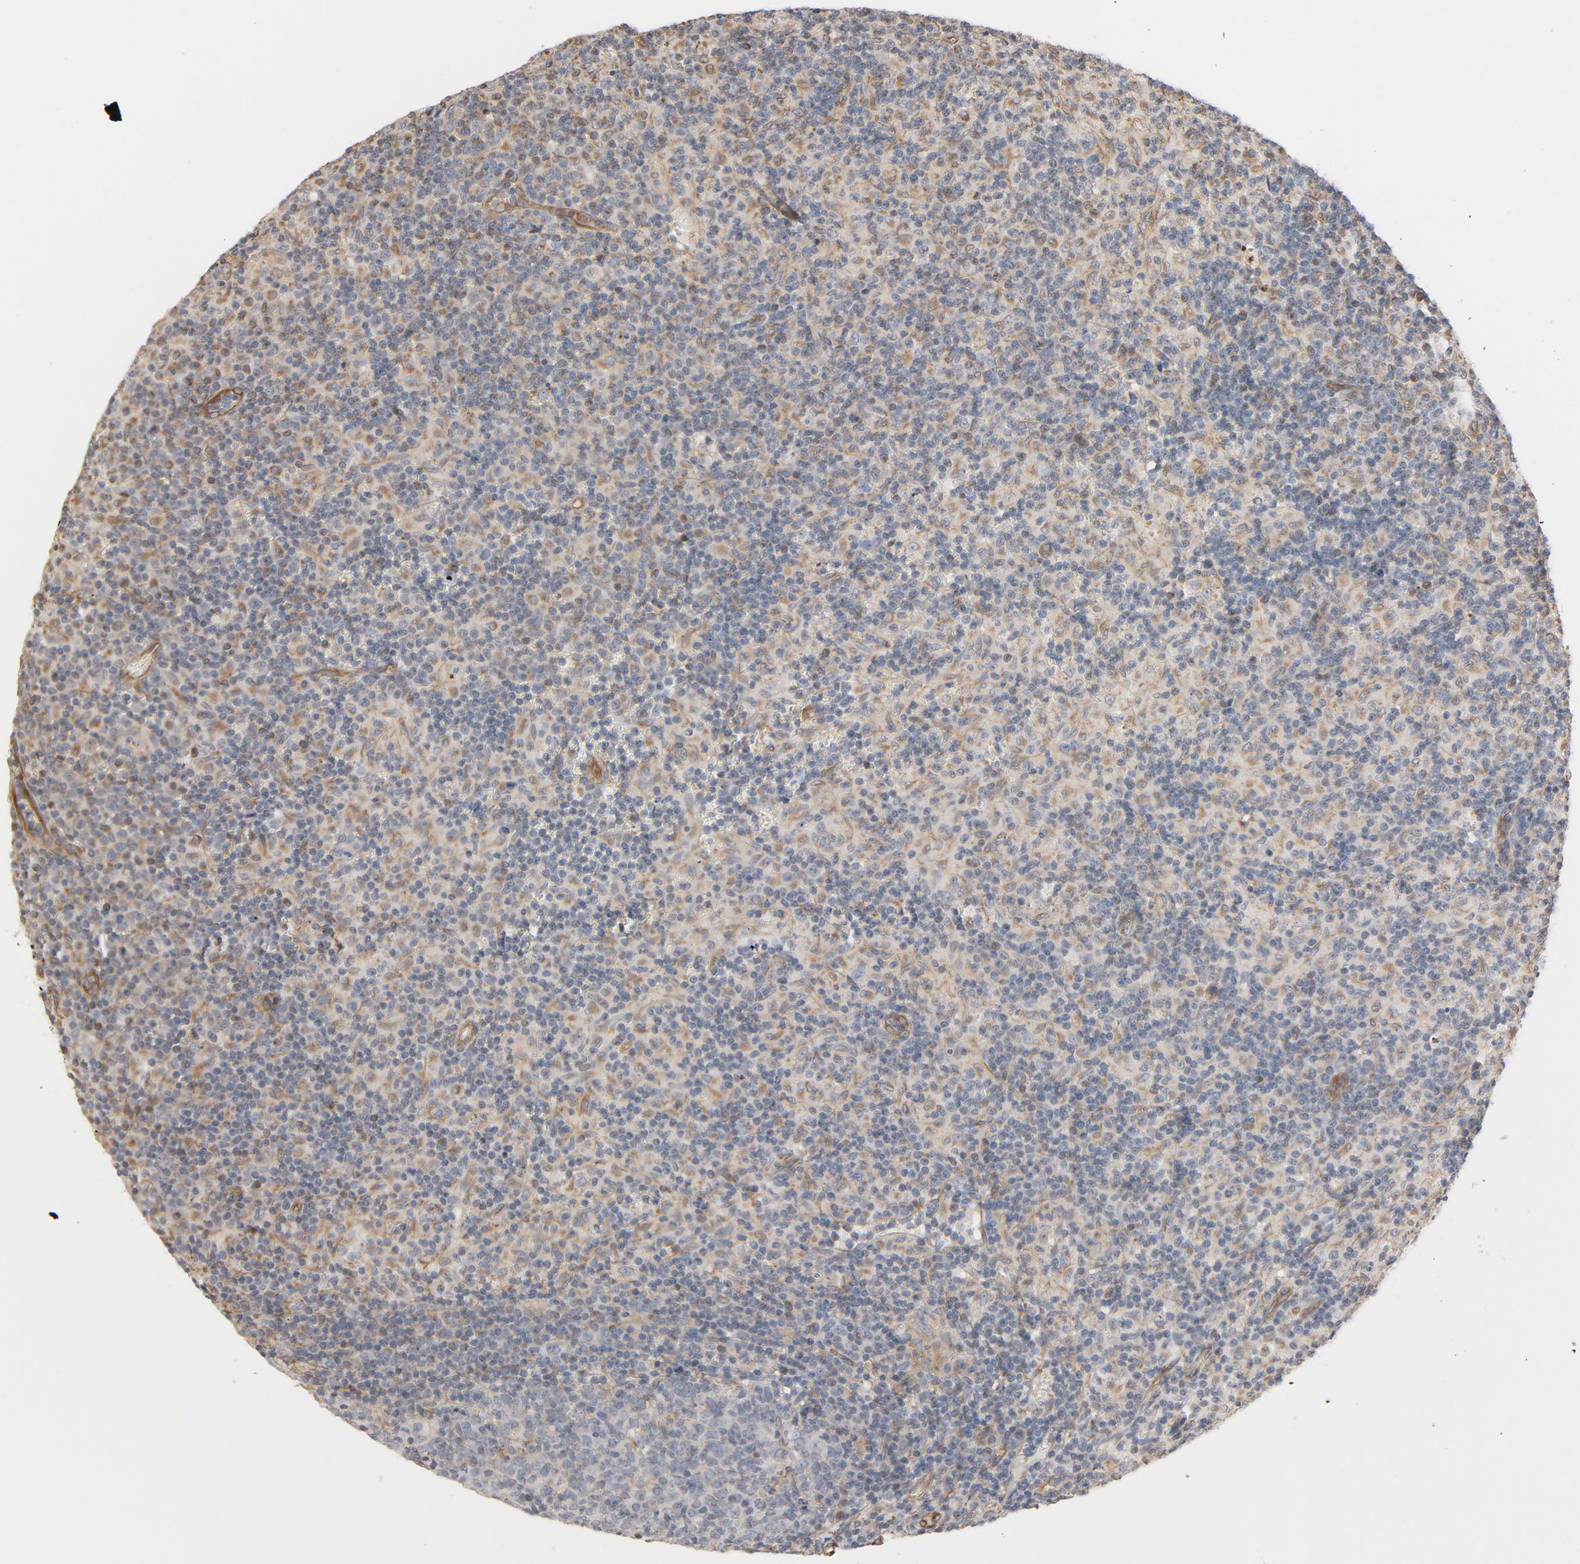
{"staining": {"intensity": "negative", "quantity": "none", "location": "none"}, "tissue": "lymph node", "cell_type": "Germinal center cells", "image_type": "normal", "snomed": [{"axis": "morphology", "description": "Normal tissue, NOS"}, {"axis": "morphology", "description": "Inflammation, NOS"}, {"axis": "topography", "description": "Lymph node"}], "caption": "Immunohistochemistry histopathology image of unremarkable human lymph node stained for a protein (brown), which reveals no staining in germinal center cells.", "gene": "TRIOBP", "patient": {"sex": "male", "age": 55}}